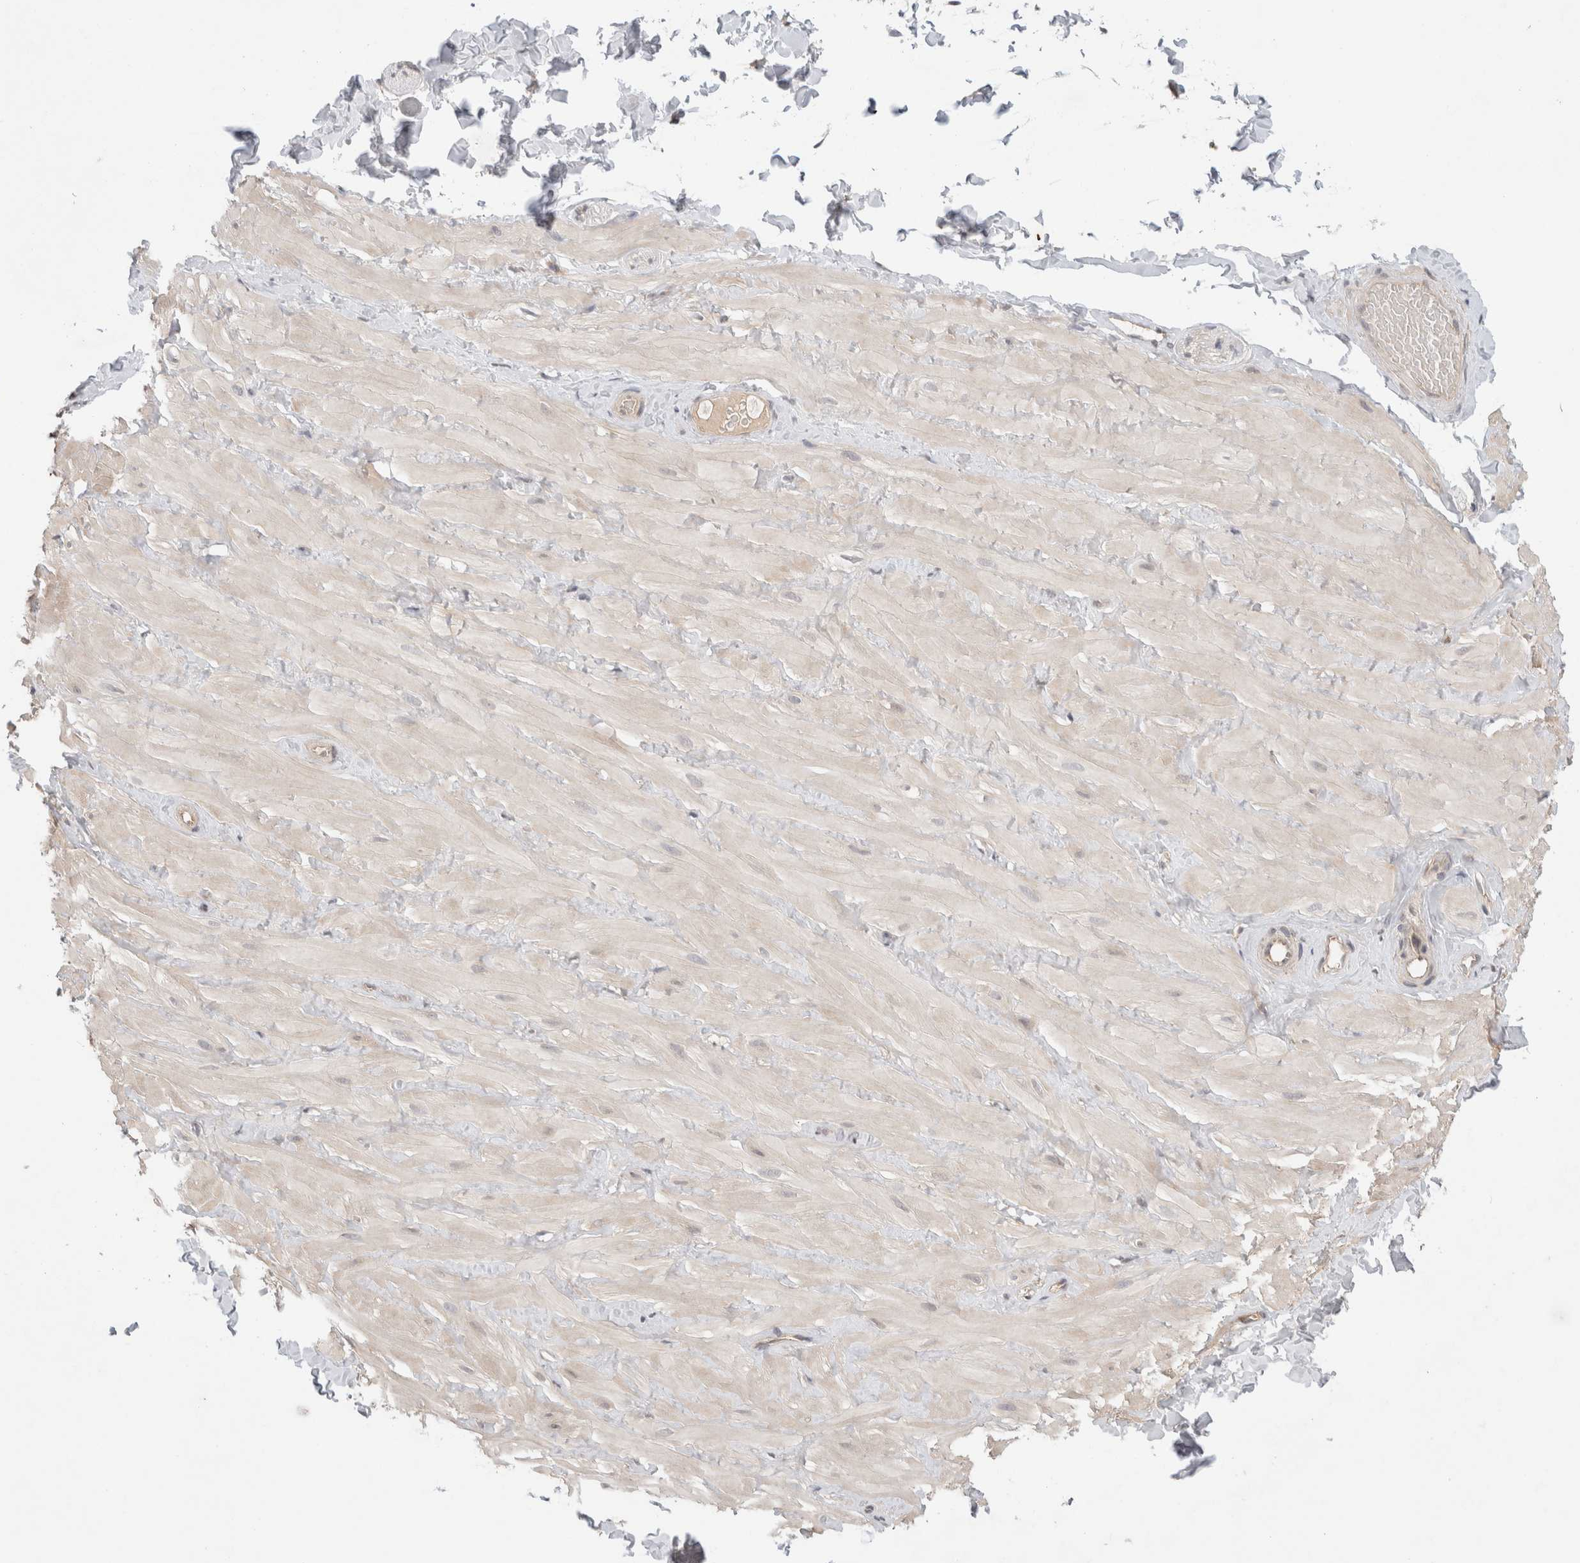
{"staining": {"intensity": "weak", "quantity": ">75%", "location": "cytoplasmic/membranous"}, "tissue": "adipose tissue", "cell_type": "Adipocytes", "image_type": "normal", "snomed": [{"axis": "morphology", "description": "Normal tissue, NOS"}, {"axis": "topography", "description": "Adipose tissue"}, {"axis": "topography", "description": "Vascular tissue"}, {"axis": "topography", "description": "Peripheral nerve tissue"}], "caption": "Immunohistochemistry staining of benign adipose tissue, which shows low levels of weak cytoplasmic/membranous expression in approximately >75% of adipocytes indicating weak cytoplasmic/membranous protein staining. The staining was performed using DAB (brown) for protein detection and nuclei were counterstained in hematoxylin (blue).", "gene": "SGK1", "patient": {"sex": "male", "age": 25}}